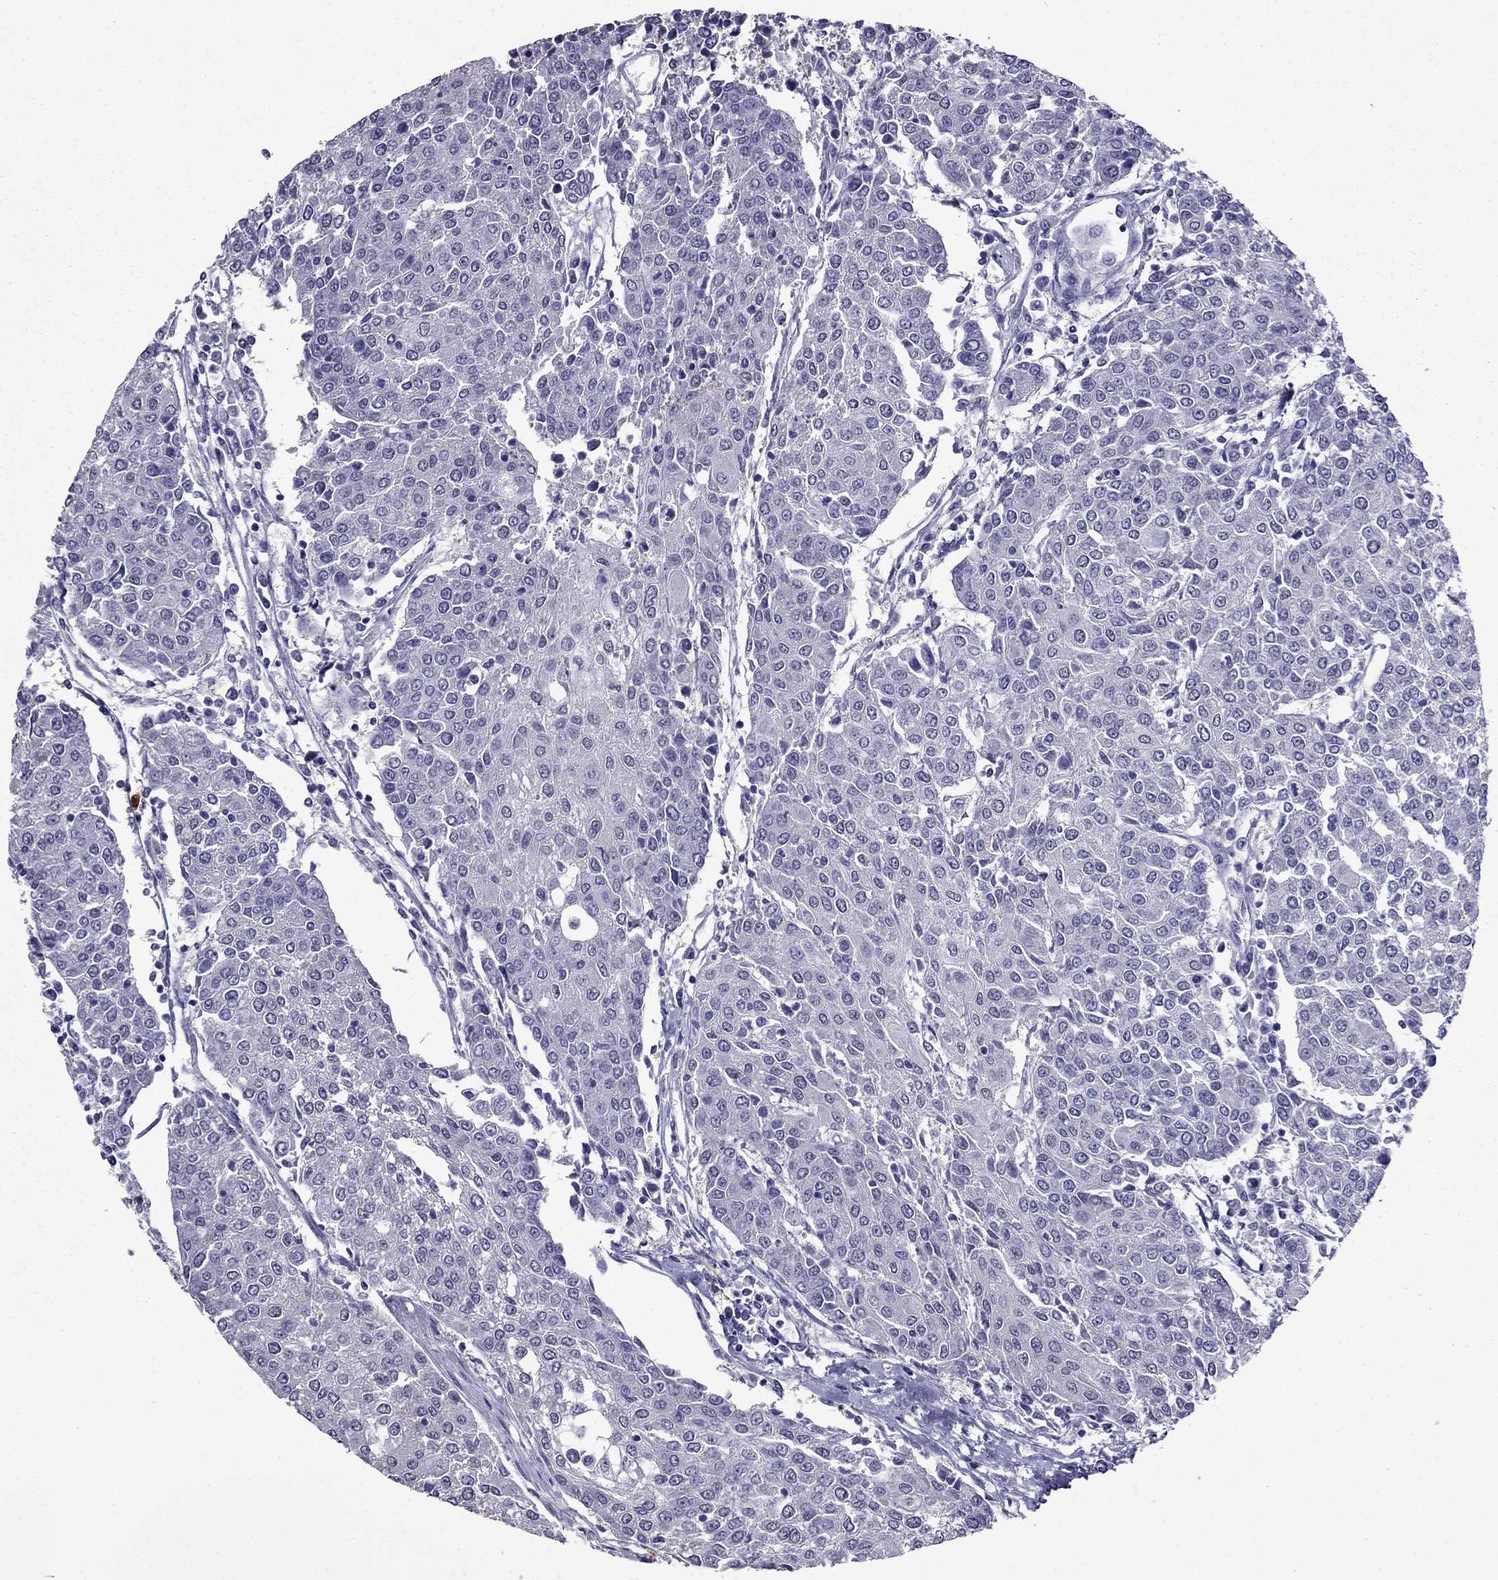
{"staining": {"intensity": "negative", "quantity": "none", "location": "none"}, "tissue": "urothelial cancer", "cell_type": "Tumor cells", "image_type": "cancer", "snomed": [{"axis": "morphology", "description": "Urothelial carcinoma, High grade"}, {"axis": "topography", "description": "Urinary bladder"}], "caption": "This is an immunohistochemistry image of human urothelial cancer. There is no staining in tumor cells.", "gene": "OLFM4", "patient": {"sex": "female", "age": 85}}